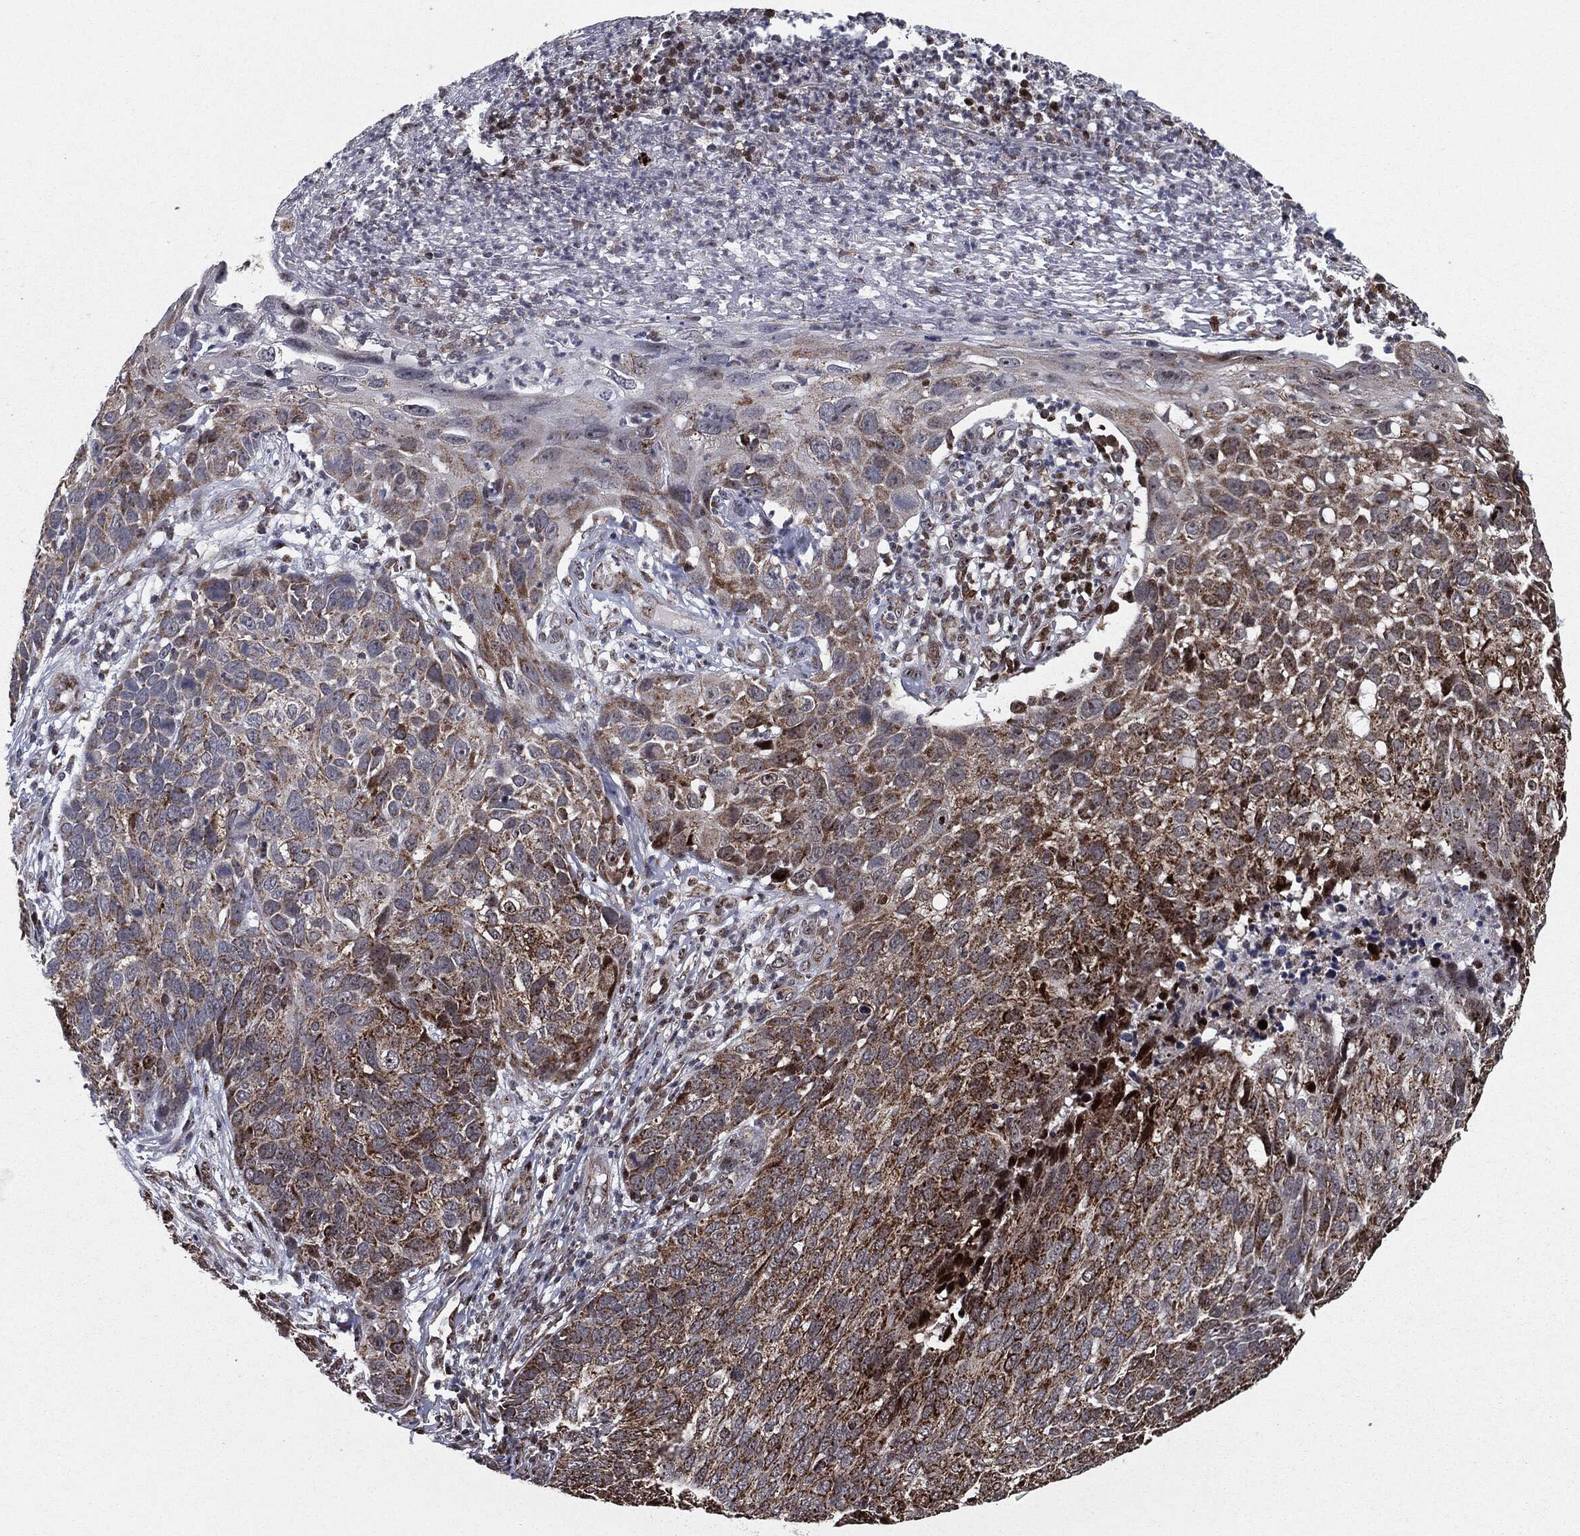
{"staining": {"intensity": "strong", "quantity": "25%-75%", "location": "cytoplasmic/membranous"}, "tissue": "skin cancer", "cell_type": "Tumor cells", "image_type": "cancer", "snomed": [{"axis": "morphology", "description": "Squamous cell carcinoma, NOS"}, {"axis": "topography", "description": "Skin"}], "caption": "Protein expression analysis of human skin cancer reveals strong cytoplasmic/membranous expression in approximately 25%-75% of tumor cells.", "gene": "CHCHD2", "patient": {"sex": "male", "age": 92}}